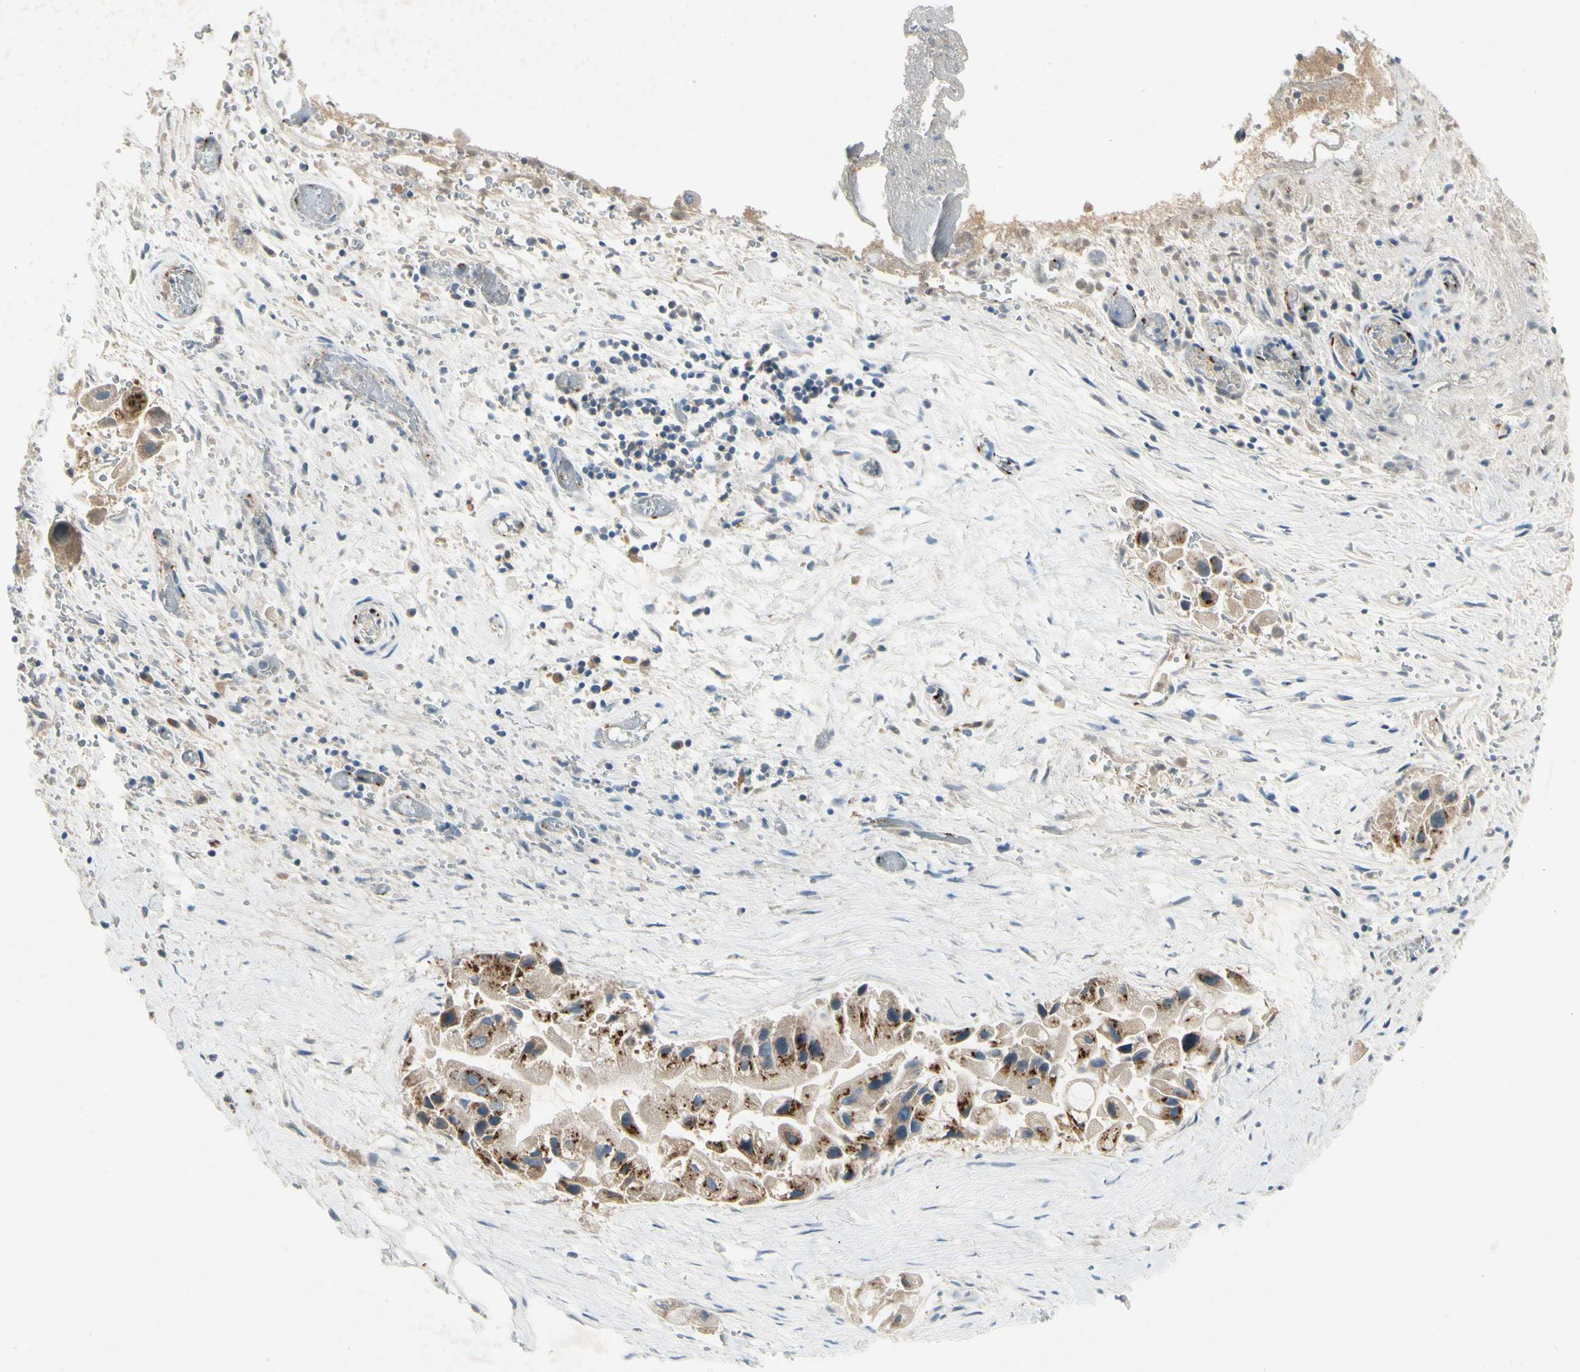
{"staining": {"intensity": "moderate", "quantity": ">75%", "location": "cytoplasmic/membranous"}, "tissue": "liver cancer", "cell_type": "Tumor cells", "image_type": "cancer", "snomed": [{"axis": "morphology", "description": "Normal tissue, NOS"}, {"axis": "morphology", "description": "Cholangiocarcinoma"}, {"axis": "topography", "description": "Liver"}, {"axis": "topography", "description": "Peripheral nerve tissue"}], "caption": "Cholangiocarcinoma (liver) stained with DAB (3,3'-diaminobenzidine) immunohistochemistry exhibits medium levels of moderate cytoplasmic/membranous positivity in approximately >75% of tumor cells.", "gene": "MANSC1", "patient": {"sex": "male", "age": 50}}